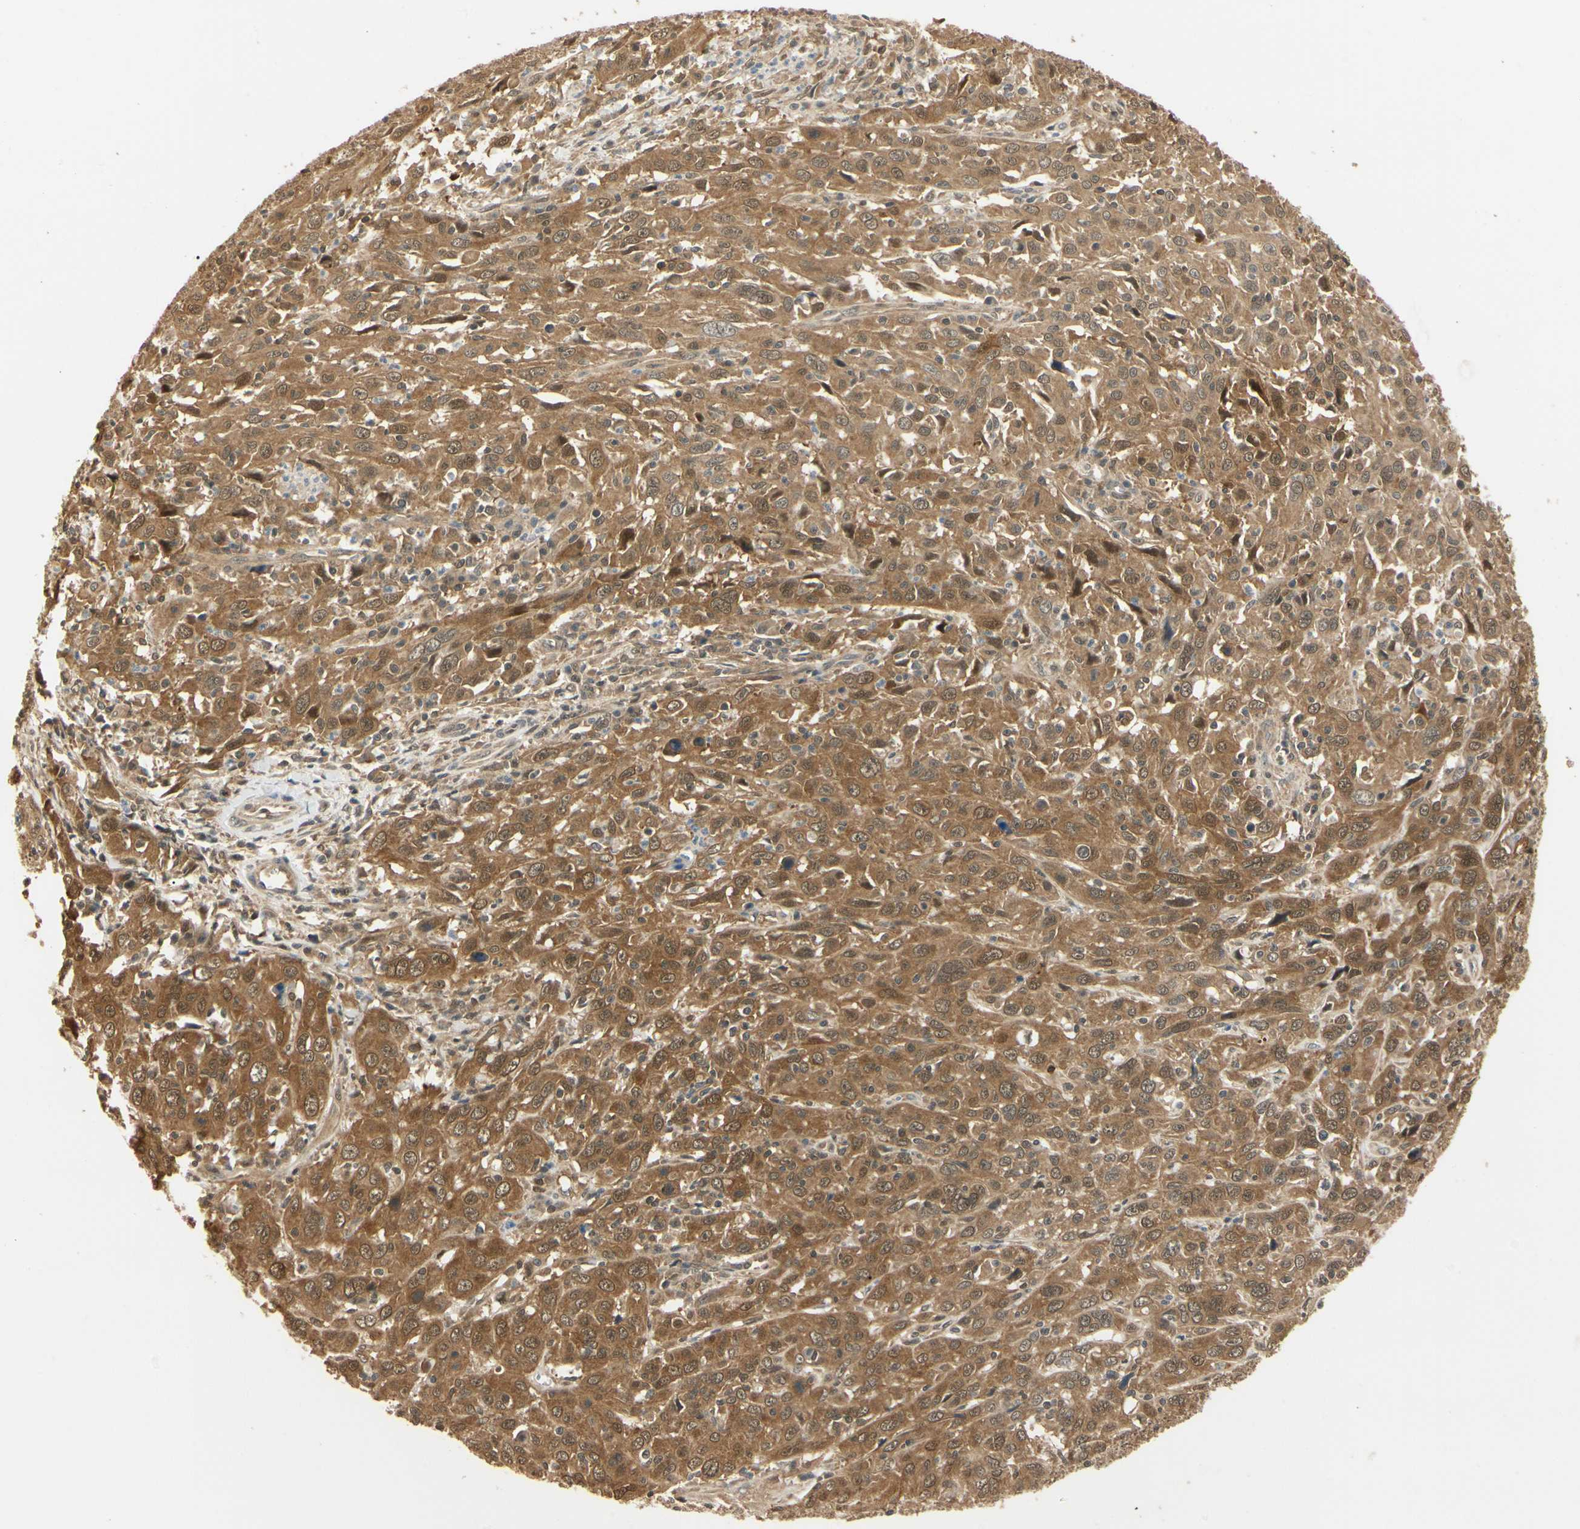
{"staining": {"intensity": "strong", "quantity": ">75%", "location": "cytoplasmic/membranous,nuclear"}, "tissue": "cervical cancer", "cell_type": "Tumor cells", "image_type": "cancer", "snomed": [{"axis": "morphology", "description": "Squamous cell carcinoma, NOS"}, {"axis": "topography", "description": "Cervix"}], "caption": "Immunohistochemical staining of human cervical squamous cell carcinoma demonstrates strong cytoplasmic/membranous and nuclear protein expression in about >75% of tumor cells. Using DAB (3,3'-diaminobenzidine) (brown) and hematoxylin (blue) stains, captured at high magnification using brightfield microscopy.", "gene": "UBE2Z", "patient": {"sex": "female", "age": 46}}